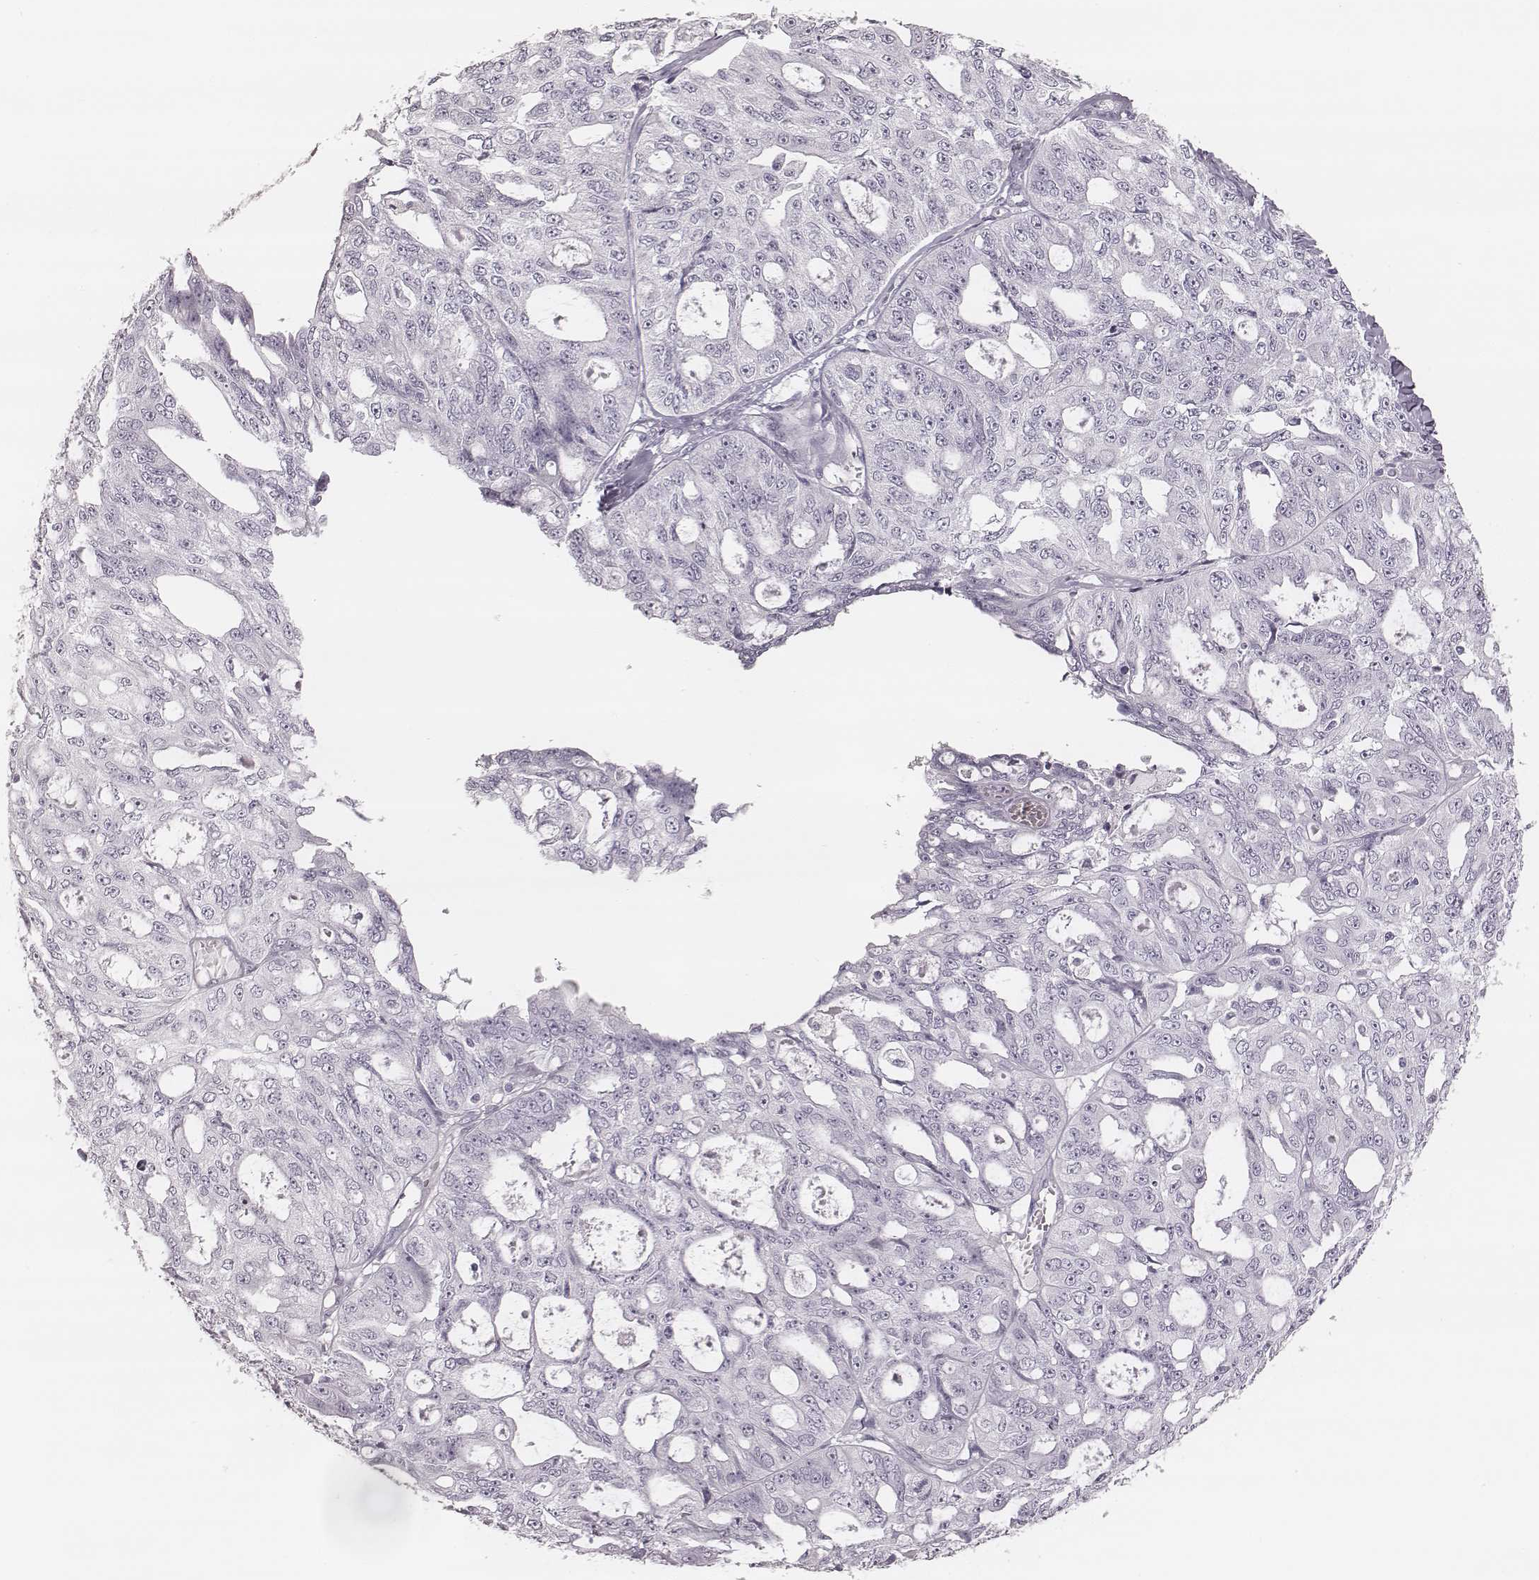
{"staining": {"intensity": "negative", "quantity": "none", "location": "none"}, "tissue": "ovarian cancer", "cell_type": "Tumor cells", "image_type": "cancer", "snomed": [{"axis": "morphology", "description": "Carcinoma, endometroid"}, {"axis": "topography", "description": "Ovary"}], "caption": "Tumor cells are negative for brown protein staining in endometroid carcinoma (ovarian). (DAB (3,3'-diaminobenzidine) immunohistochemistry (IHC), high magnification).", "gene": "MSX1", "patient": {"sex": "female", "age": 65}}